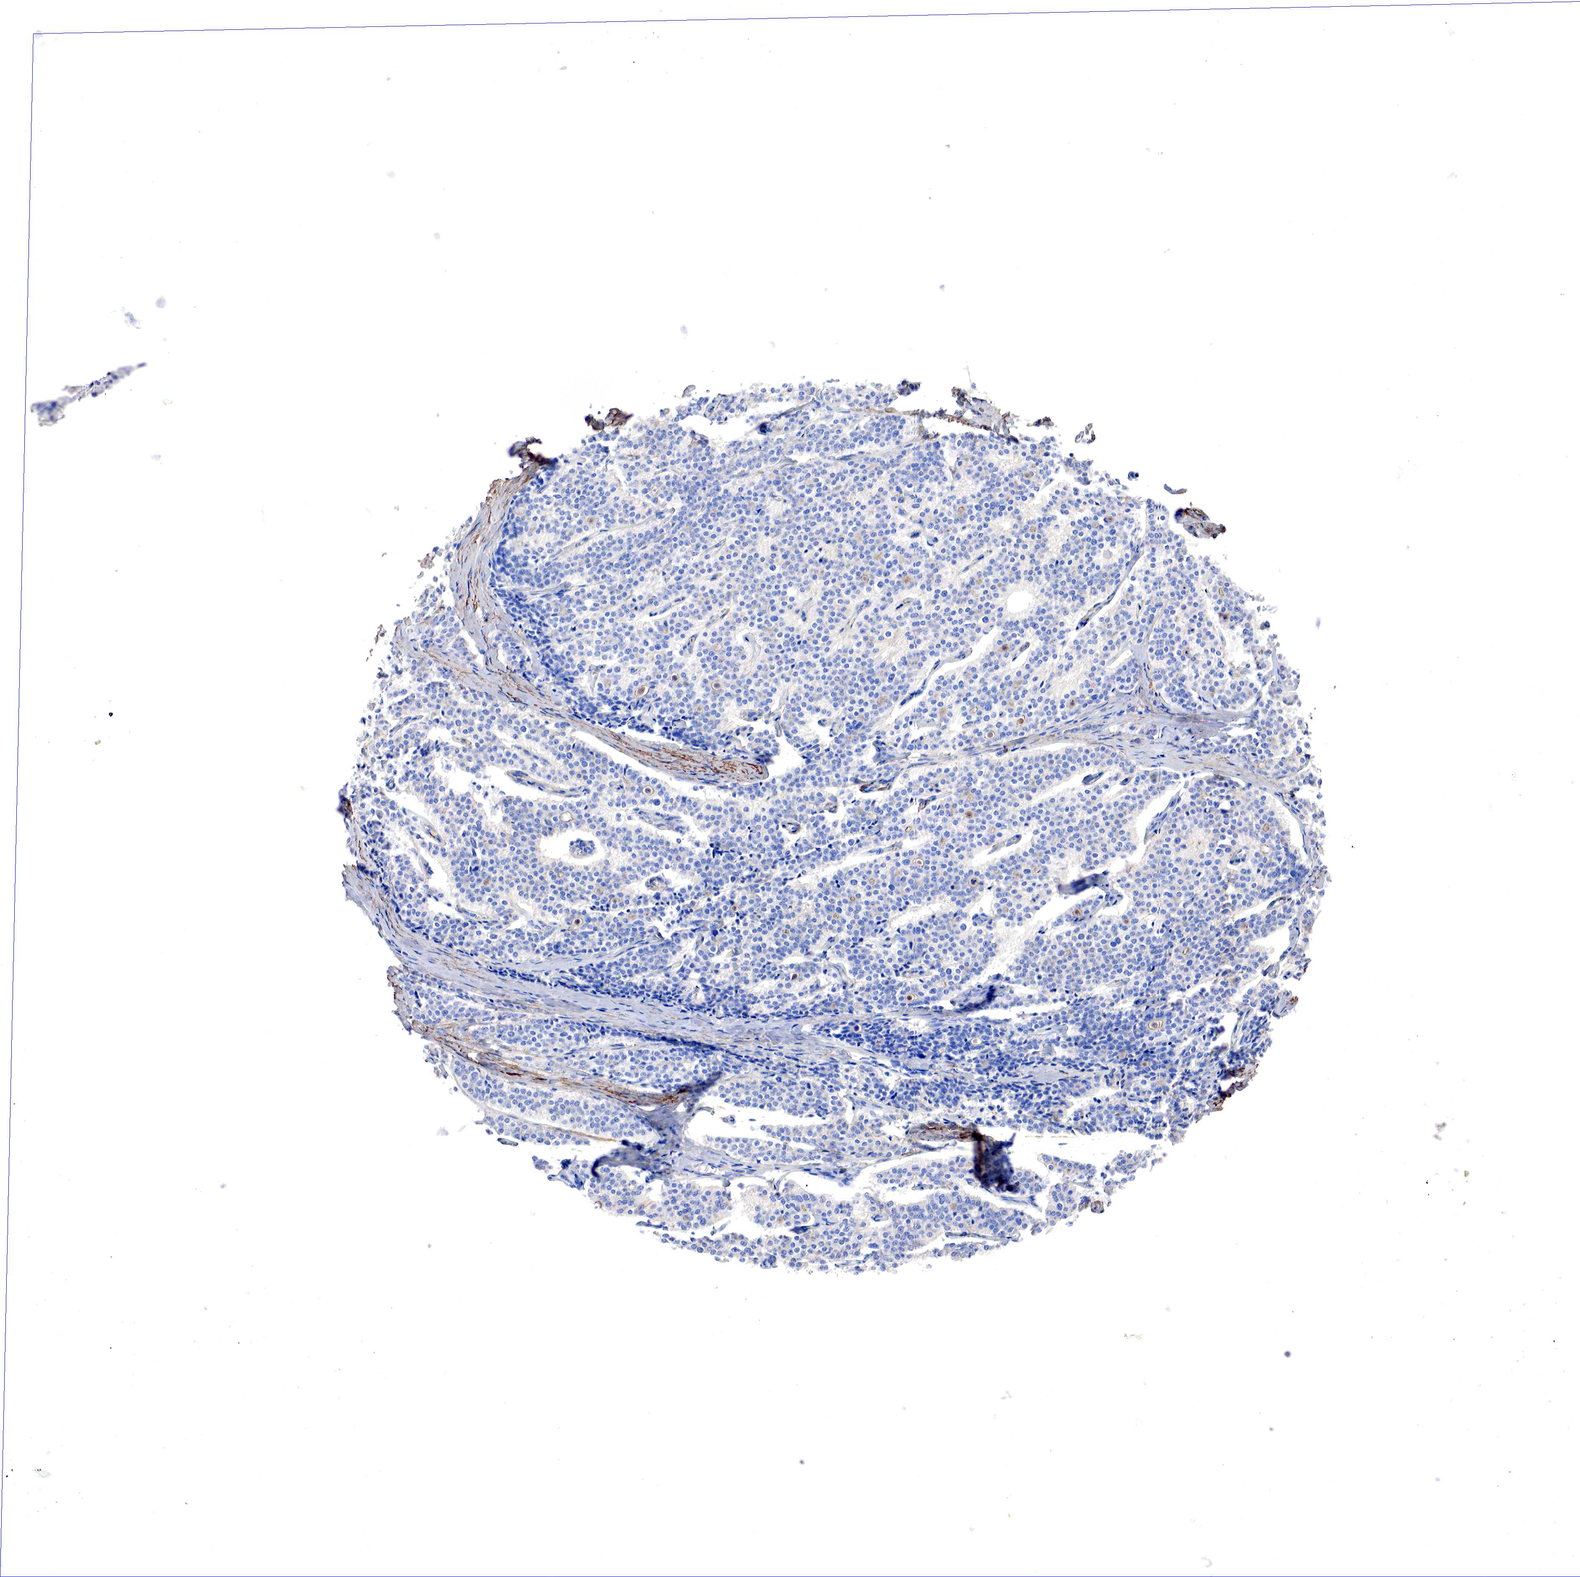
{"staining": {"intensity": "weak", "quantity": "<25%", "location": "cytoplasmic/membranous"}, "tissue": "carcinoid", "cell_type": "Tumor cells", "image_type": "cancer", "snomed": [{"axis": "morphology", "description": "Carcinoid, malignant, NOS"}, {"axis": "topography", "description": "Small intestine"}], "caption": "Malignant carcinoid was stained to show a protein in brown. There is no significant expression in tumor cells.", "gene": "TPM1", "patient": {"sex": "male", "age": 63}}